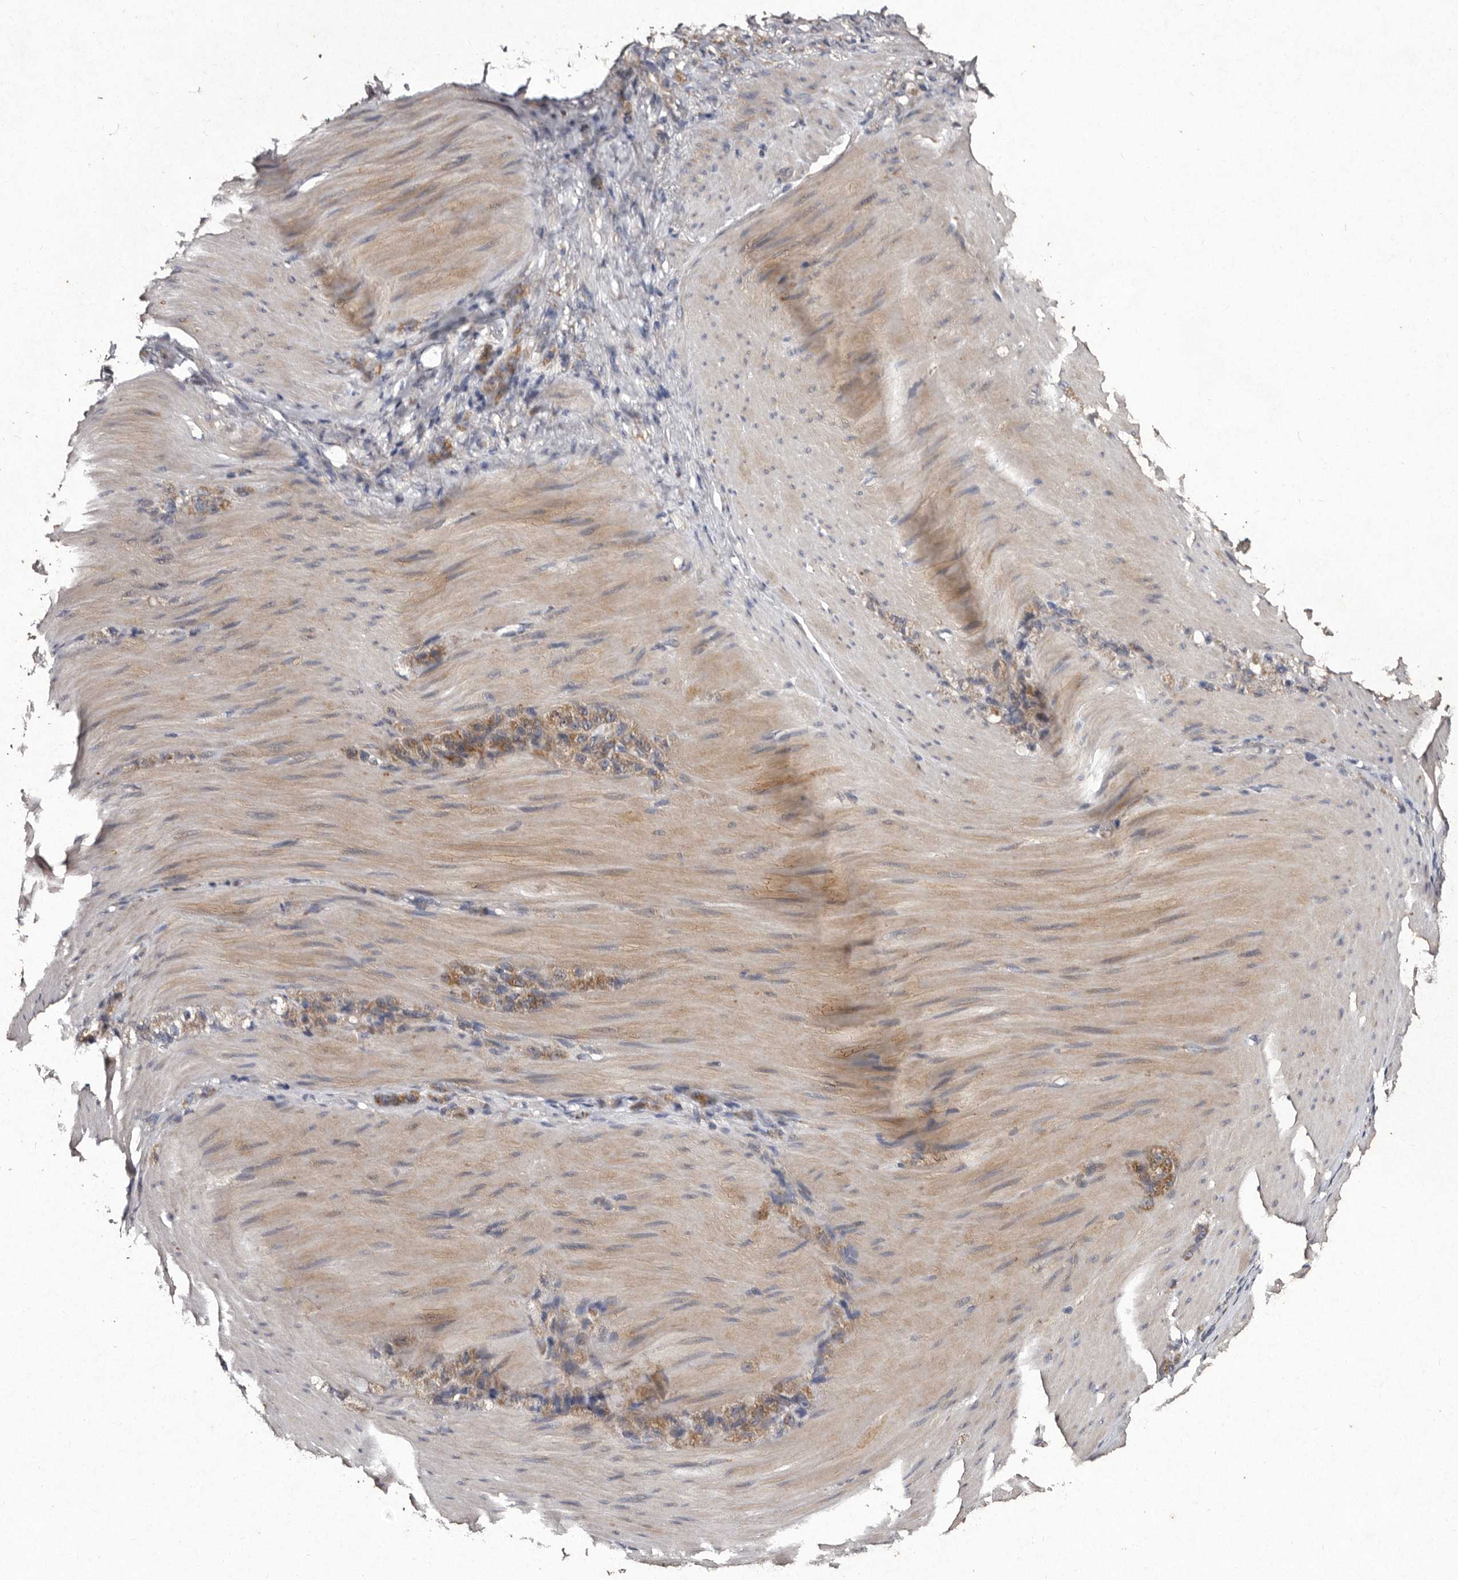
{"staining": {"intensity": "moderate", "quantity": ">75%", "location": "cytoplasmic/membranous"}, "tissue": "stomach cancer", "cell_type": "Tumor cells", "image_type": "cancer", "snomed": [{"axis": "morphology", "description": "Normal tissue, NOS"}, {"axis": "morphology", "description": "Adenocarcinoma, NOS"}, {"axis": "topography", "description": "Stomach"}], "caption": "Tumor cells exhibit moderate cytoplasmic/membranous staining in about >75% of cells in adenocarcinoma (stomach). (Brightfield microscopy of DAB IHC at high magnification).", "gene": "TFB1M", "patient": {"sex": "male", "age": 82}}